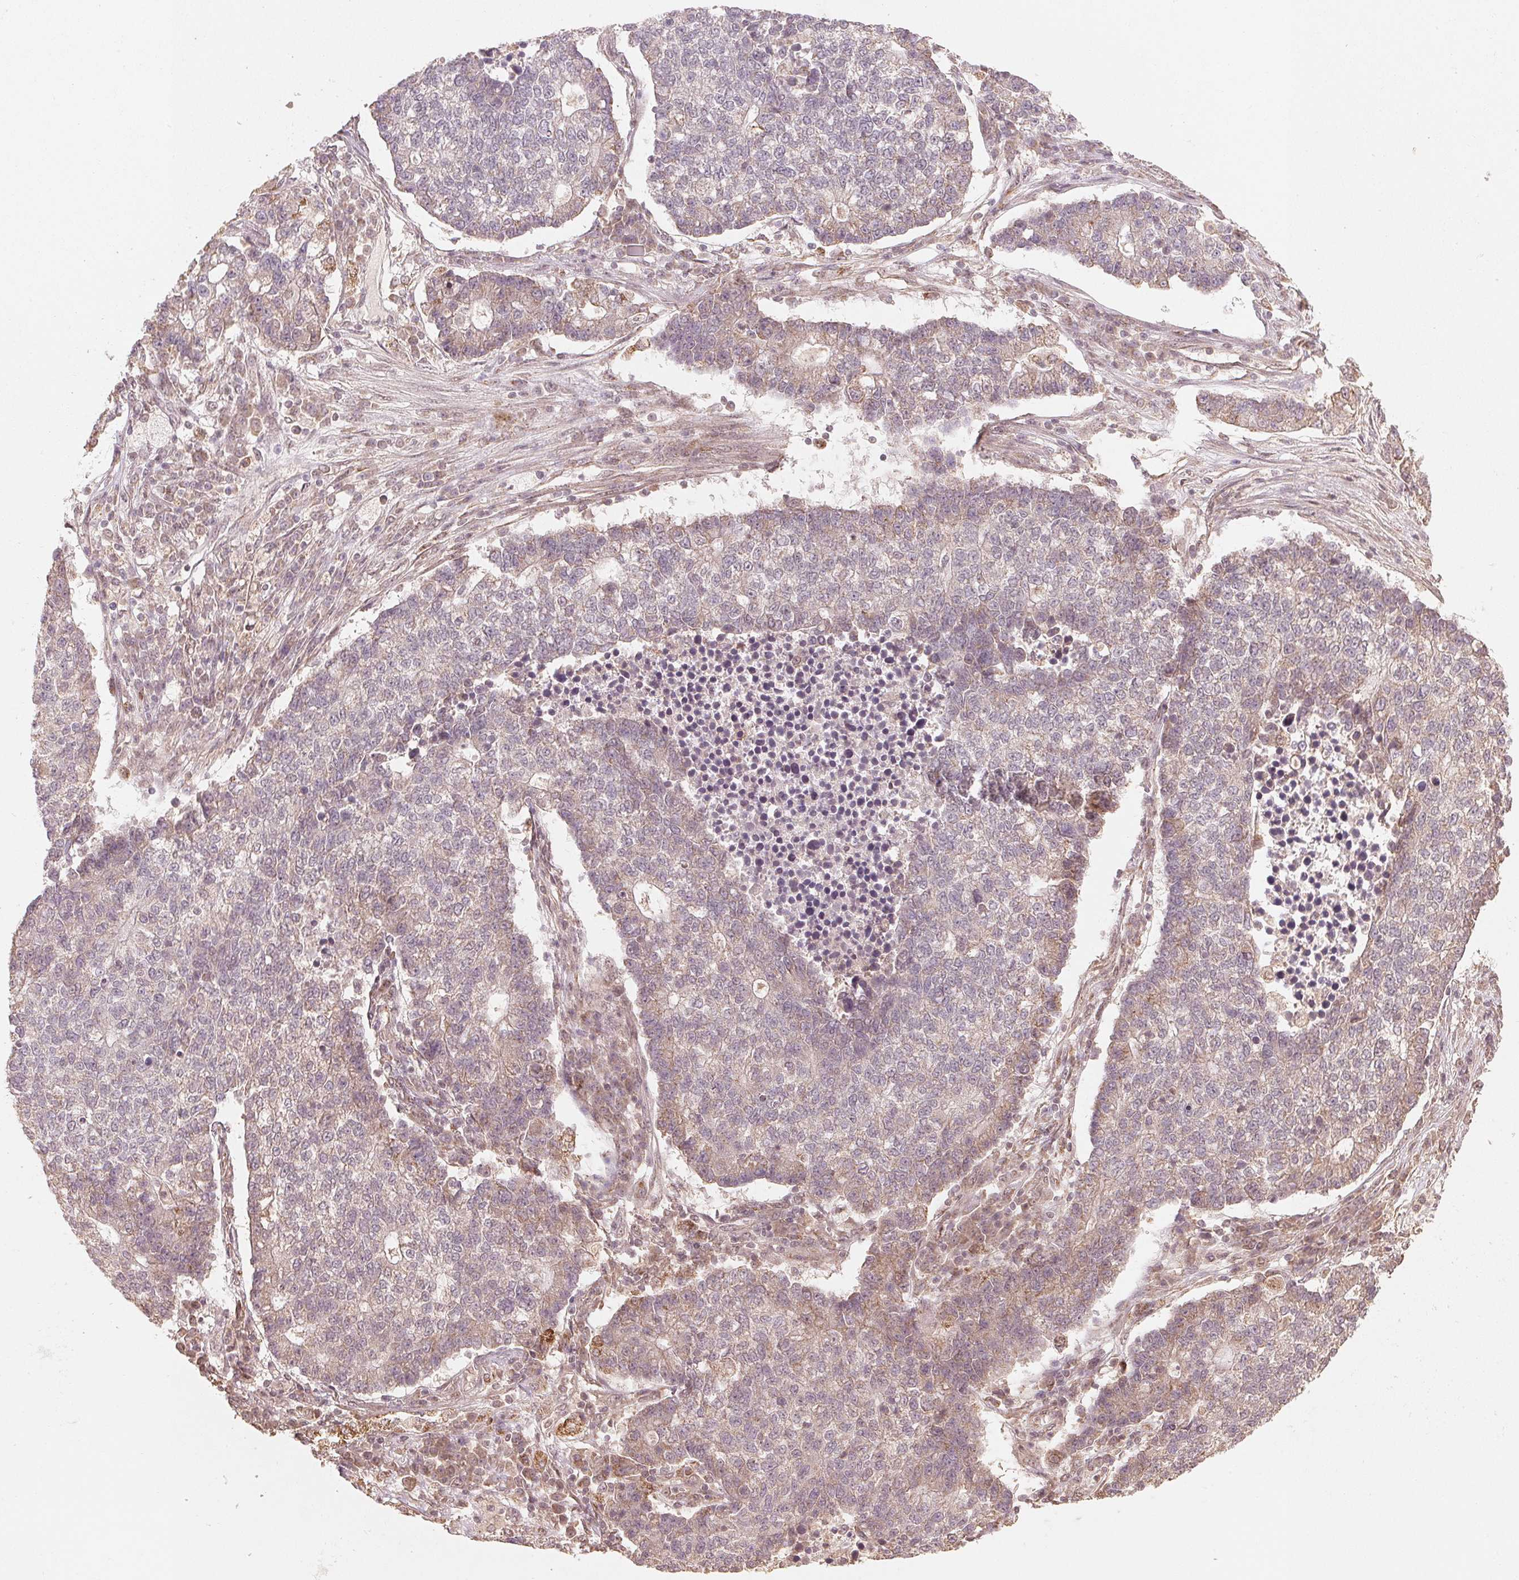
{"staining": {"intensity": "weak", "quantity": "25%-75%", "location": "cytoplasmic/membranous"}, "tissue": "lung cancer", "cell_type": "Tumor cells", "image_type": "cancer", "snomed": [{"axis": "morphology", "description": "Adenocarcinoma, NOS"}, {"axis": "topography", "description": "Lung"}], "caption": "Protein expression analysis of lung adenocarcinoma reveals weak cytoplasmic/membranous expression in about 25%-75% of tumor cells.", "gene": "C2orf73", "patient": {"sex": "male", "age": 57}}